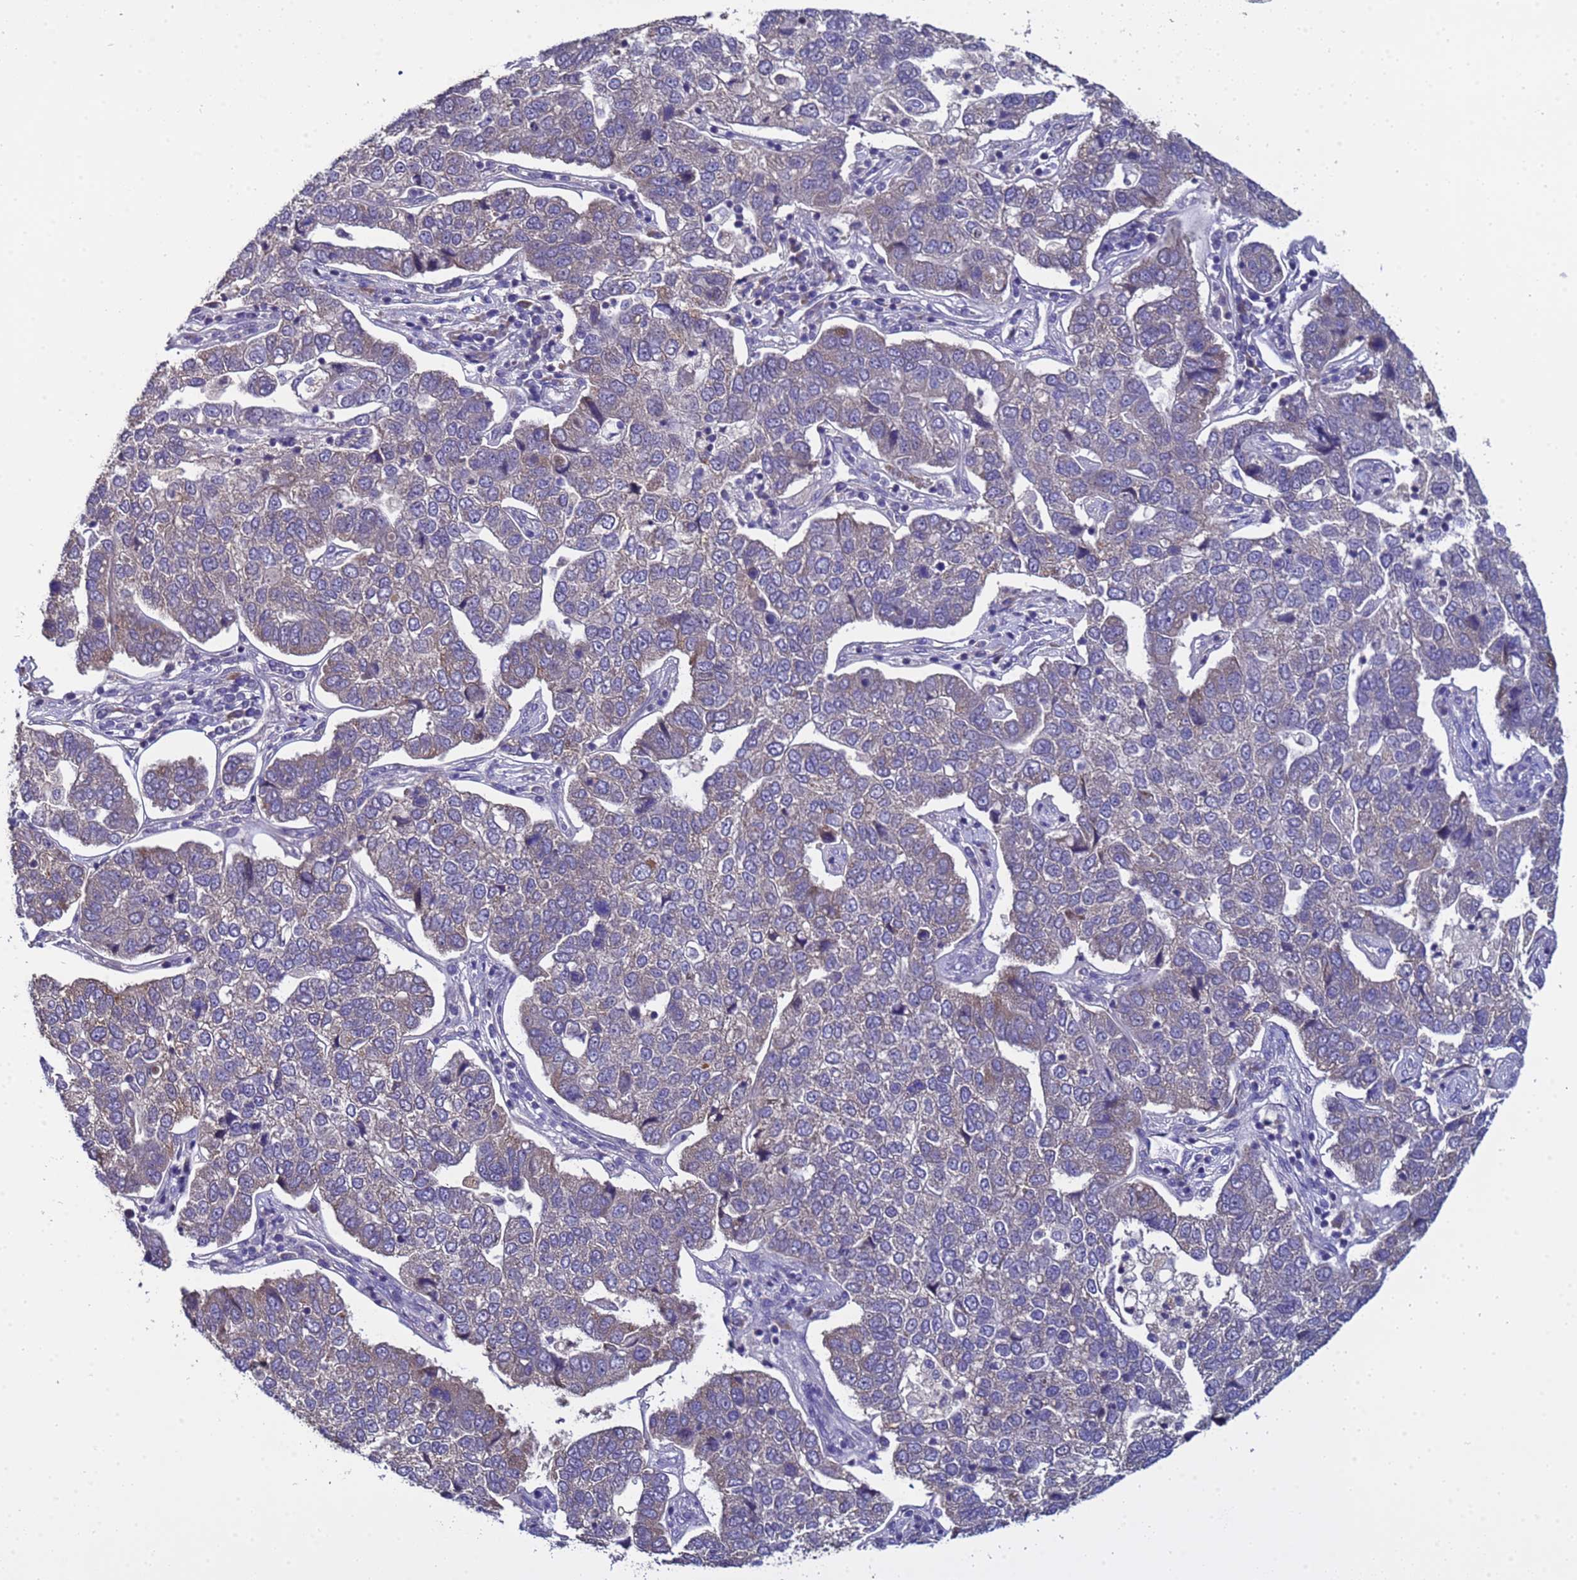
{"staining": {"intensity": "weak", "quantity": "<25%", "location": "cytoplasmic/membranous"}, "tissue": "pancreatic cancer", "cell_type": "Tumor cells", "image_type": "cancer", "snomed": [{"axis": "morphology", "description": "Adenocarcinoma, NOS"}, {"axis": "topography", "description": "Pancreas"}], "caption": "Protein analysis of pancreatic cancer demonstrates no significant staining in tumor cells.", "gene": "ELMOD2", "patient": {"sex": "female", "age": 61}}